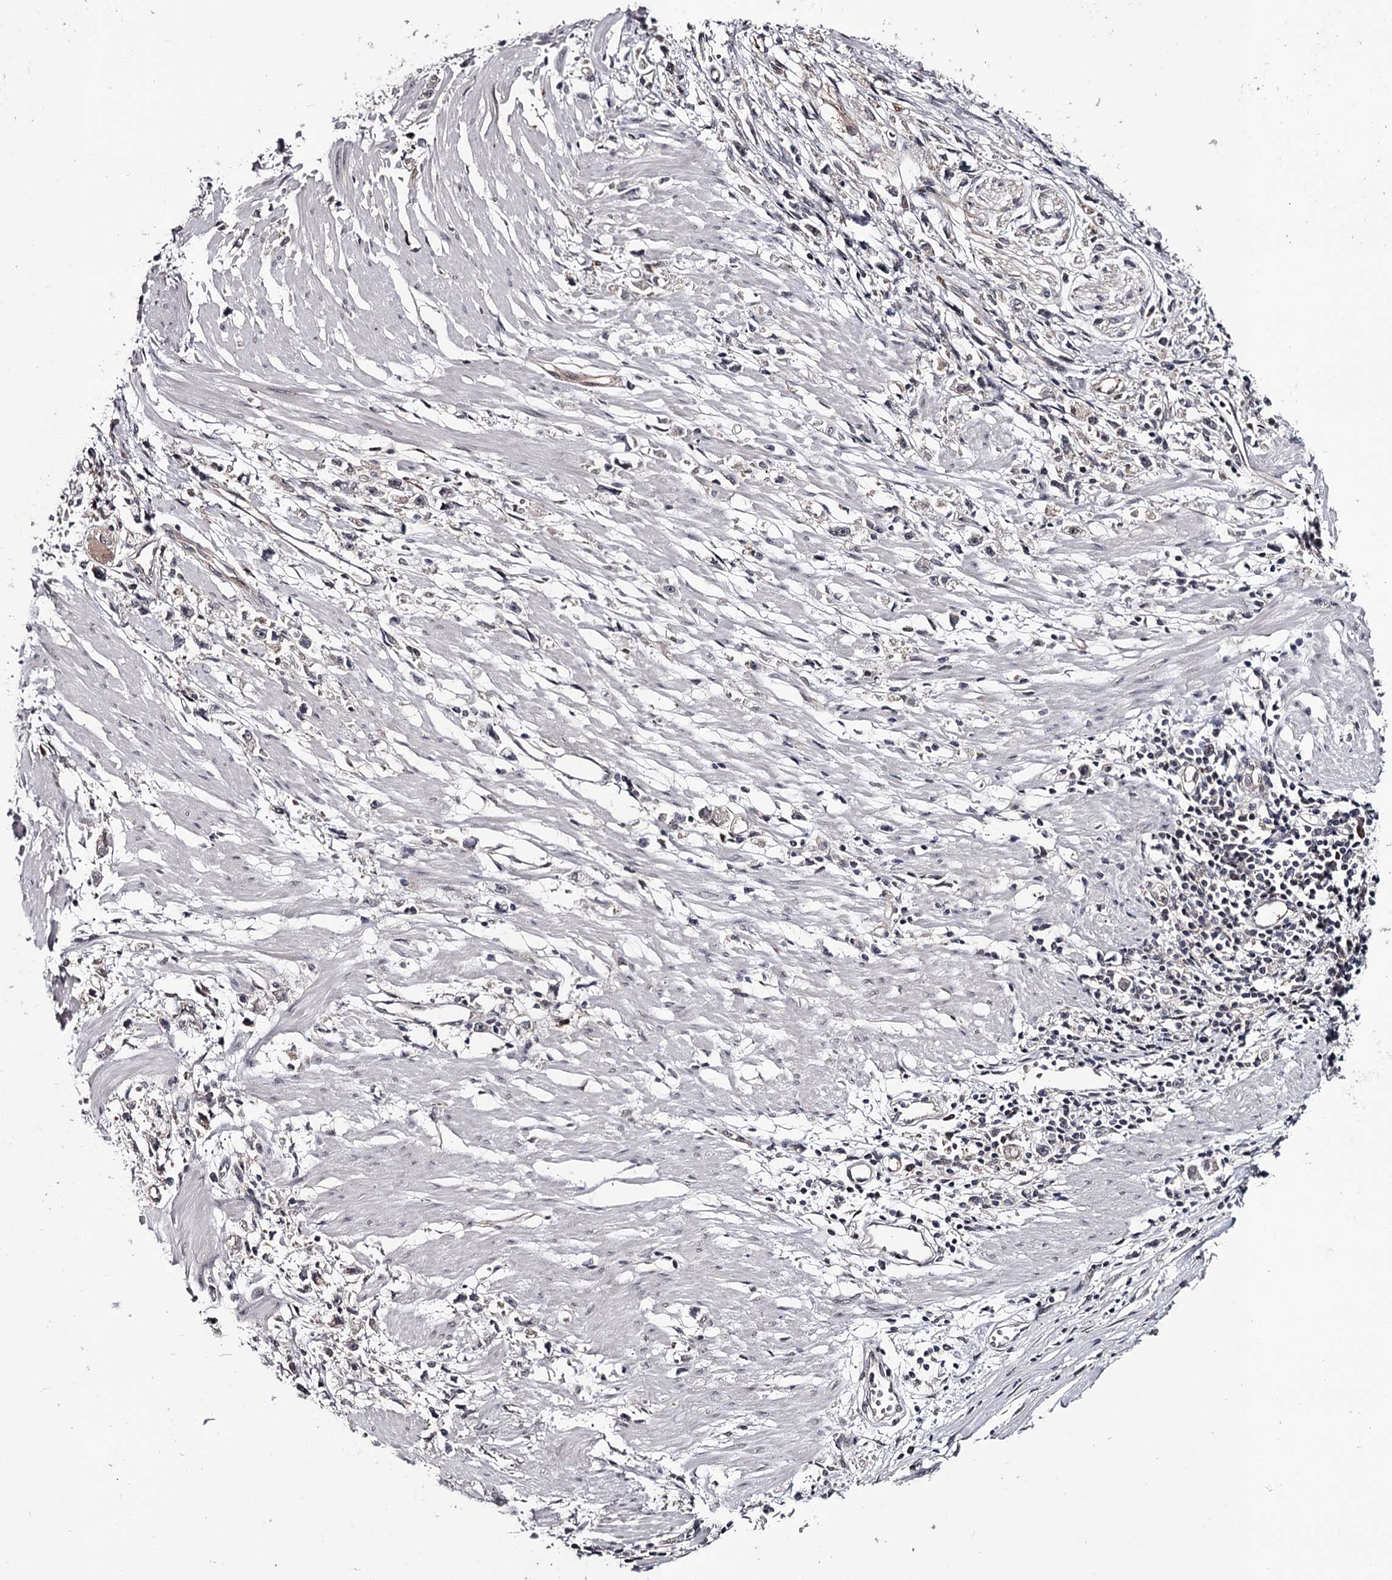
{"staining": {"intensity": "negative", "quantity": "none", "location": "none"}, "tissue": "stomach cancer", "cell_type": "Tumor cells", "image_type": "cancer", "snomed": [{"axis": "morphology", "description": "Adenocarcinoma, NOS"}, {"axis": "topography", "description": "Stomach"}], "caption": "This is an immunohistochemistry (IHC) histopathology image of human stomach cancer (adenocarcinoma). There is no expression in tumor cells.", "gene": "DAO", "patient": {"sex": "female", "age": 59}}